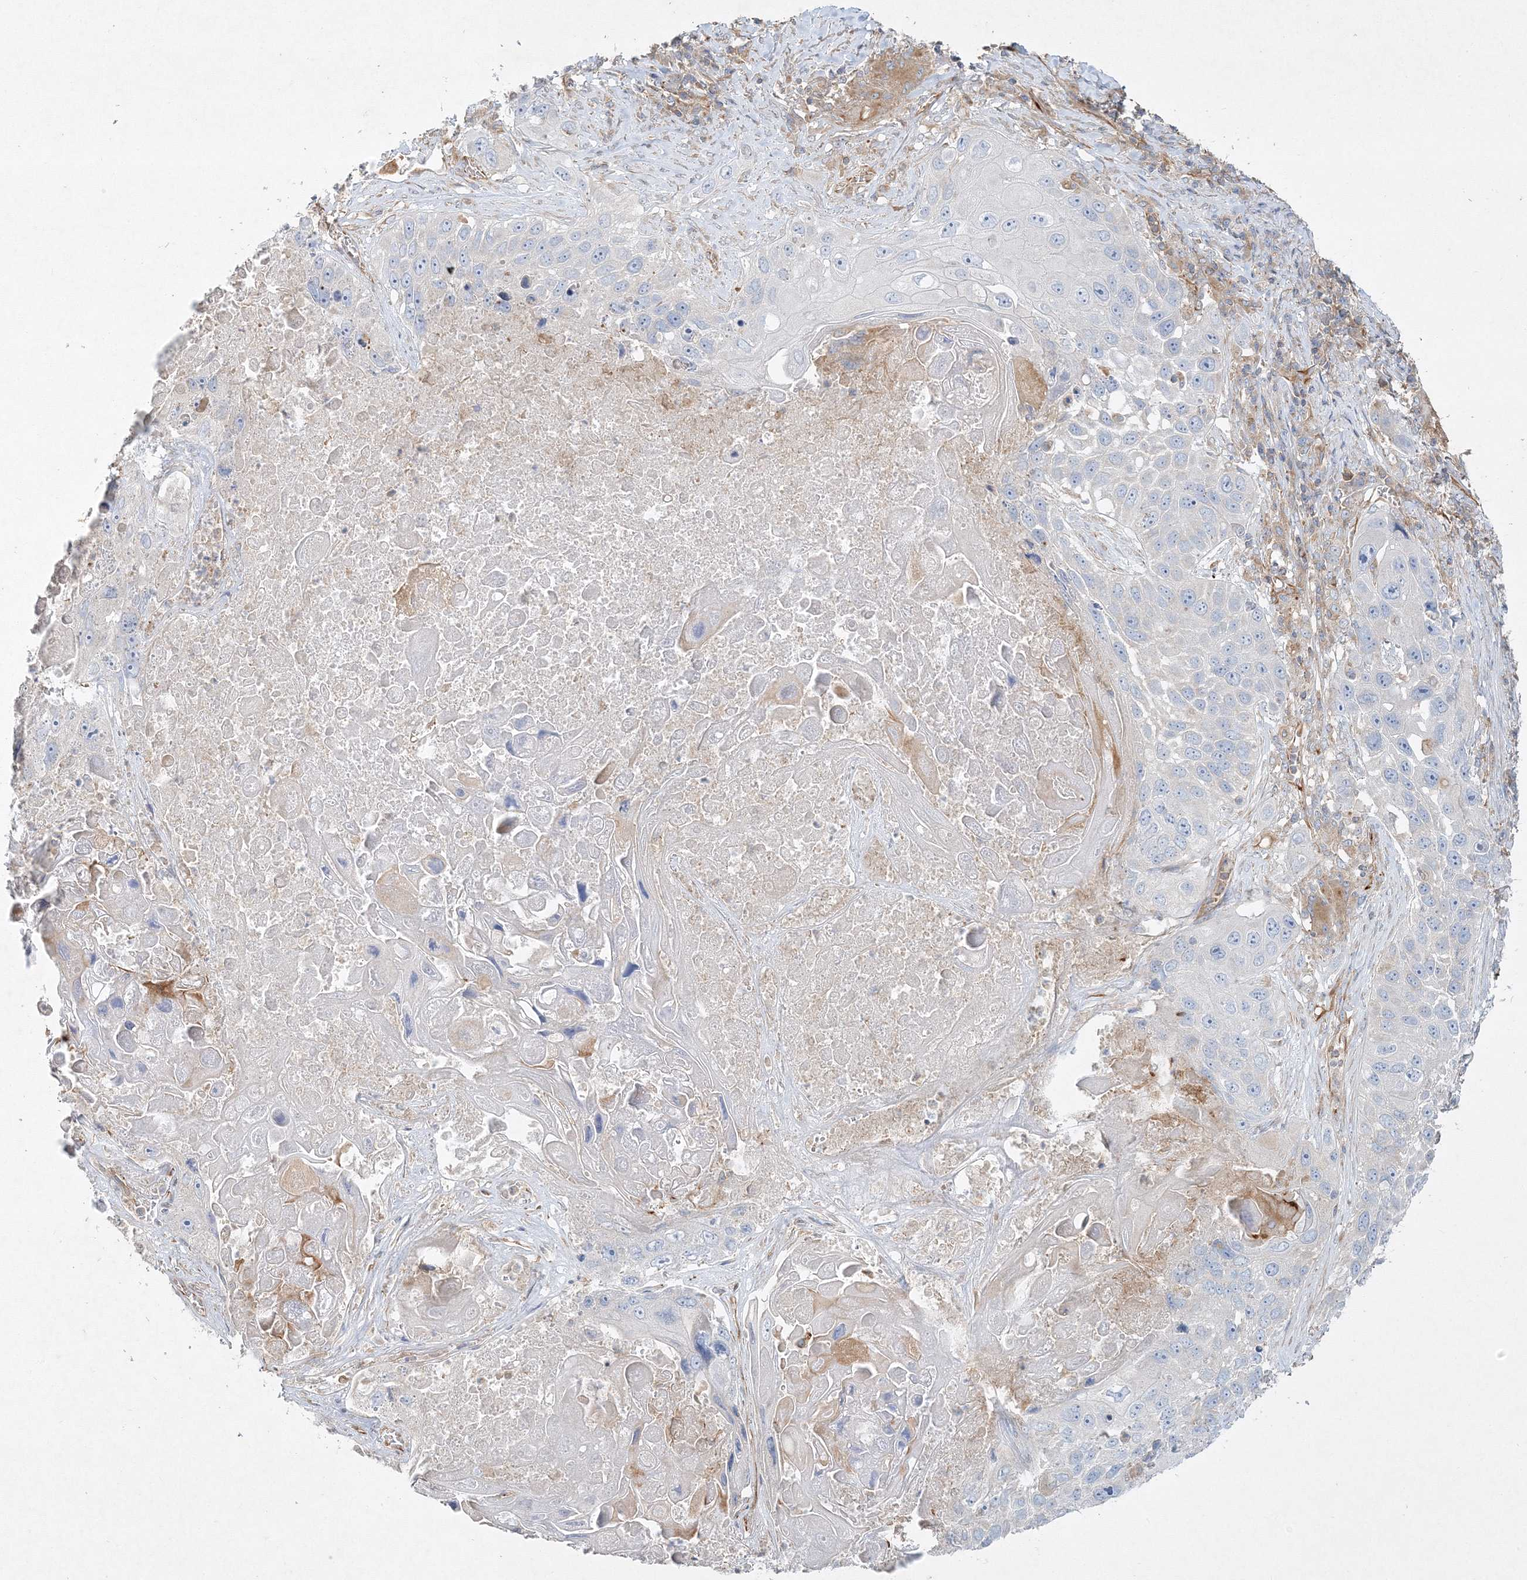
{"staining": {"intensity": "negative", "quantity": "none", "location": "none"}, "tissue": "lung cancer", "cell_type": "Tumor cells", "image_type": "cancer", "snomed": [{"axis": "morphology", "description": "Squamous cell carcinoma, NOS"}, {"axis": "topography", "description": "Lung"}], "caption": "Tumor cells show no significant protein positivity in lung cancer (squamous cell carcinoma).", "gene": "WDR37", "patient": {"sex": "male", "age": 61}}